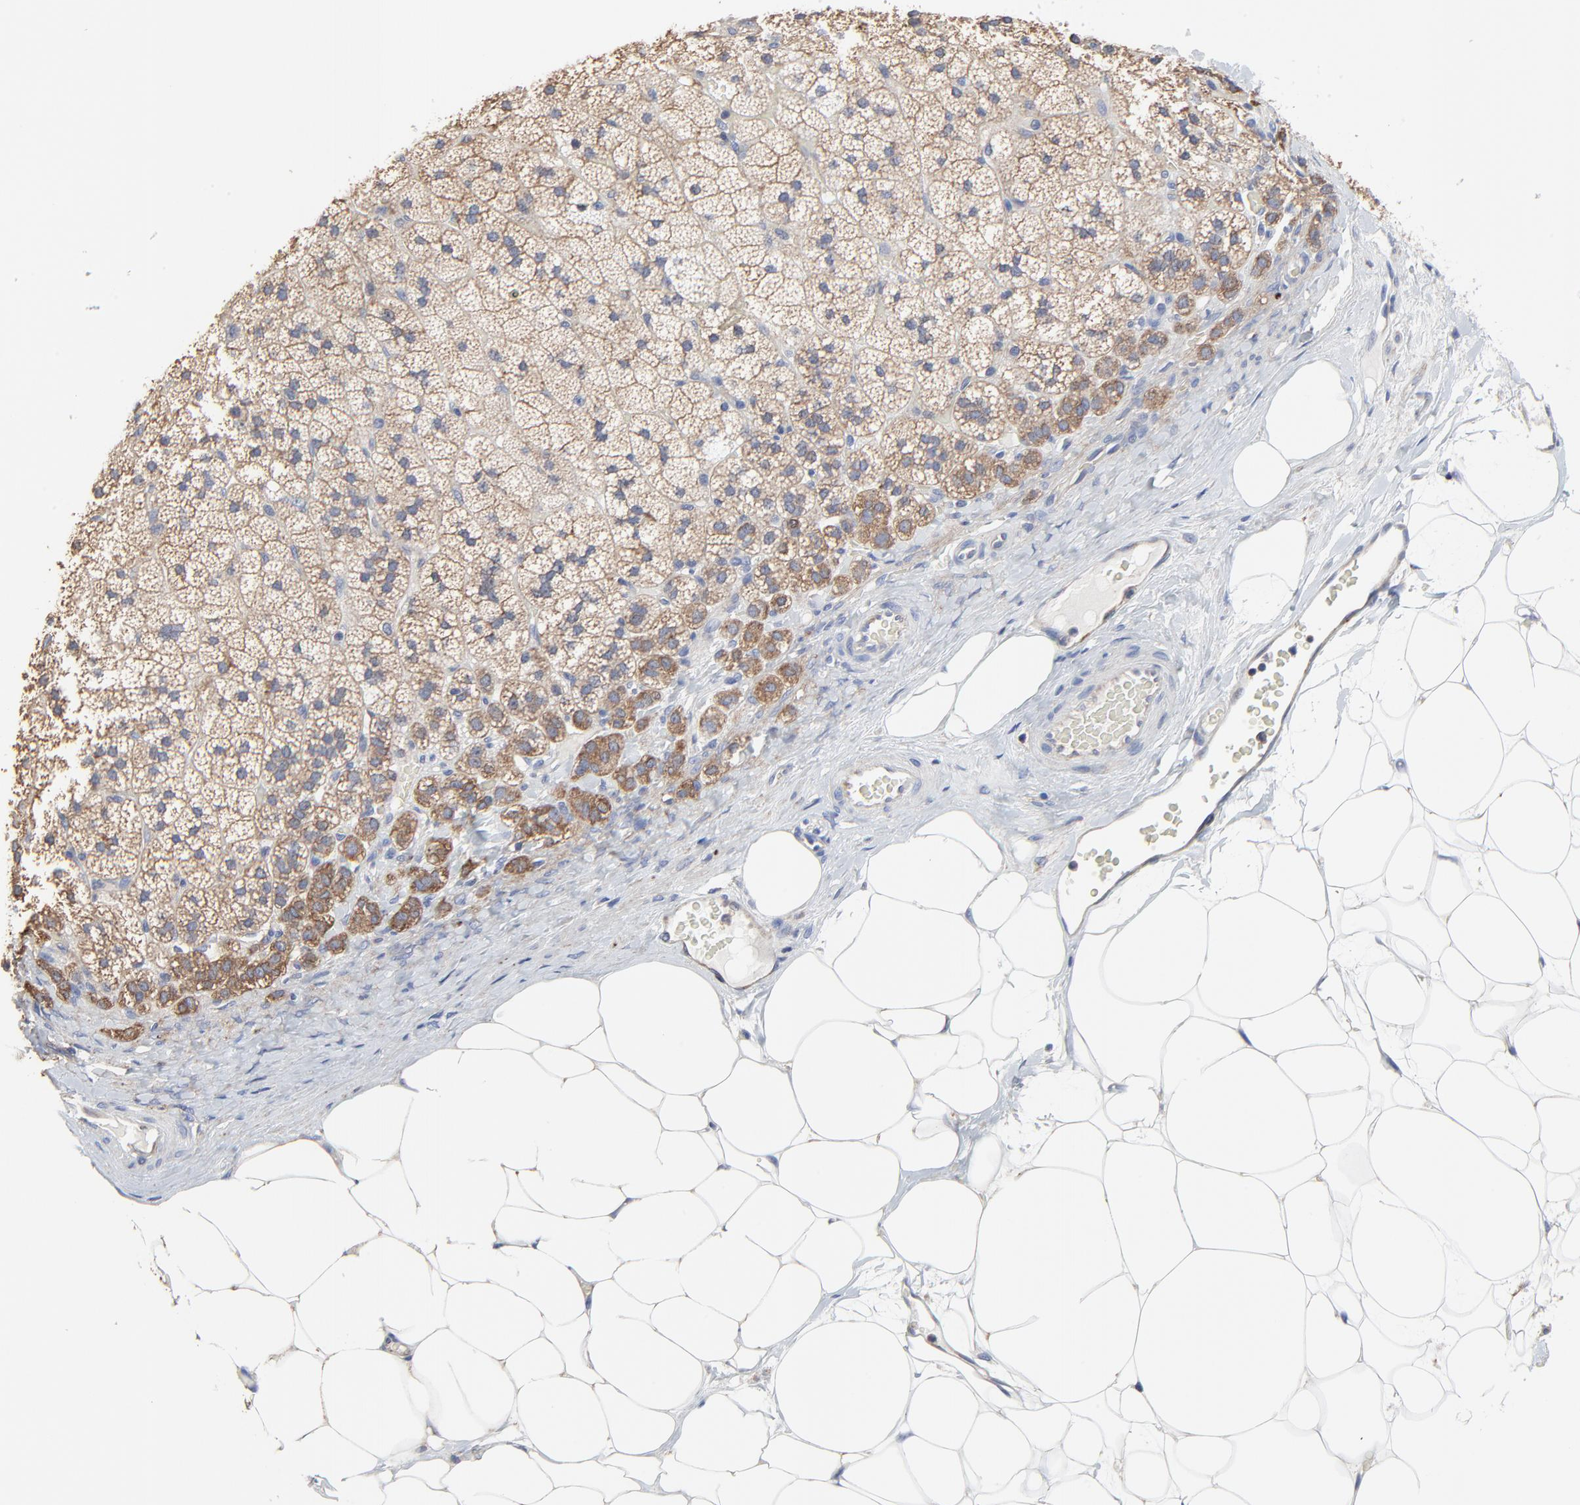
{"staining": {"intensity": "moderate", "quantity": "25%-75%", "location": "cytoplasmic/membranous"}, "tissue": "adrenal gland", "cell_type": "Glandular cells", "image_type": "normal", "snomed": [{"axis": "morphology", "description": "Normal tissue, NOS"}, {"axis": "topography", "description": "Adrenal gland"}], "caption": "The micrograph displays immunohistochemical staining of benign adrenal gland. There is moderate cytoplasmic/membranous staining is identified in approximately 25%-75% of glandular cells.", "gene": "NXF3", "patient": {"sex": "male", "age": 35}}